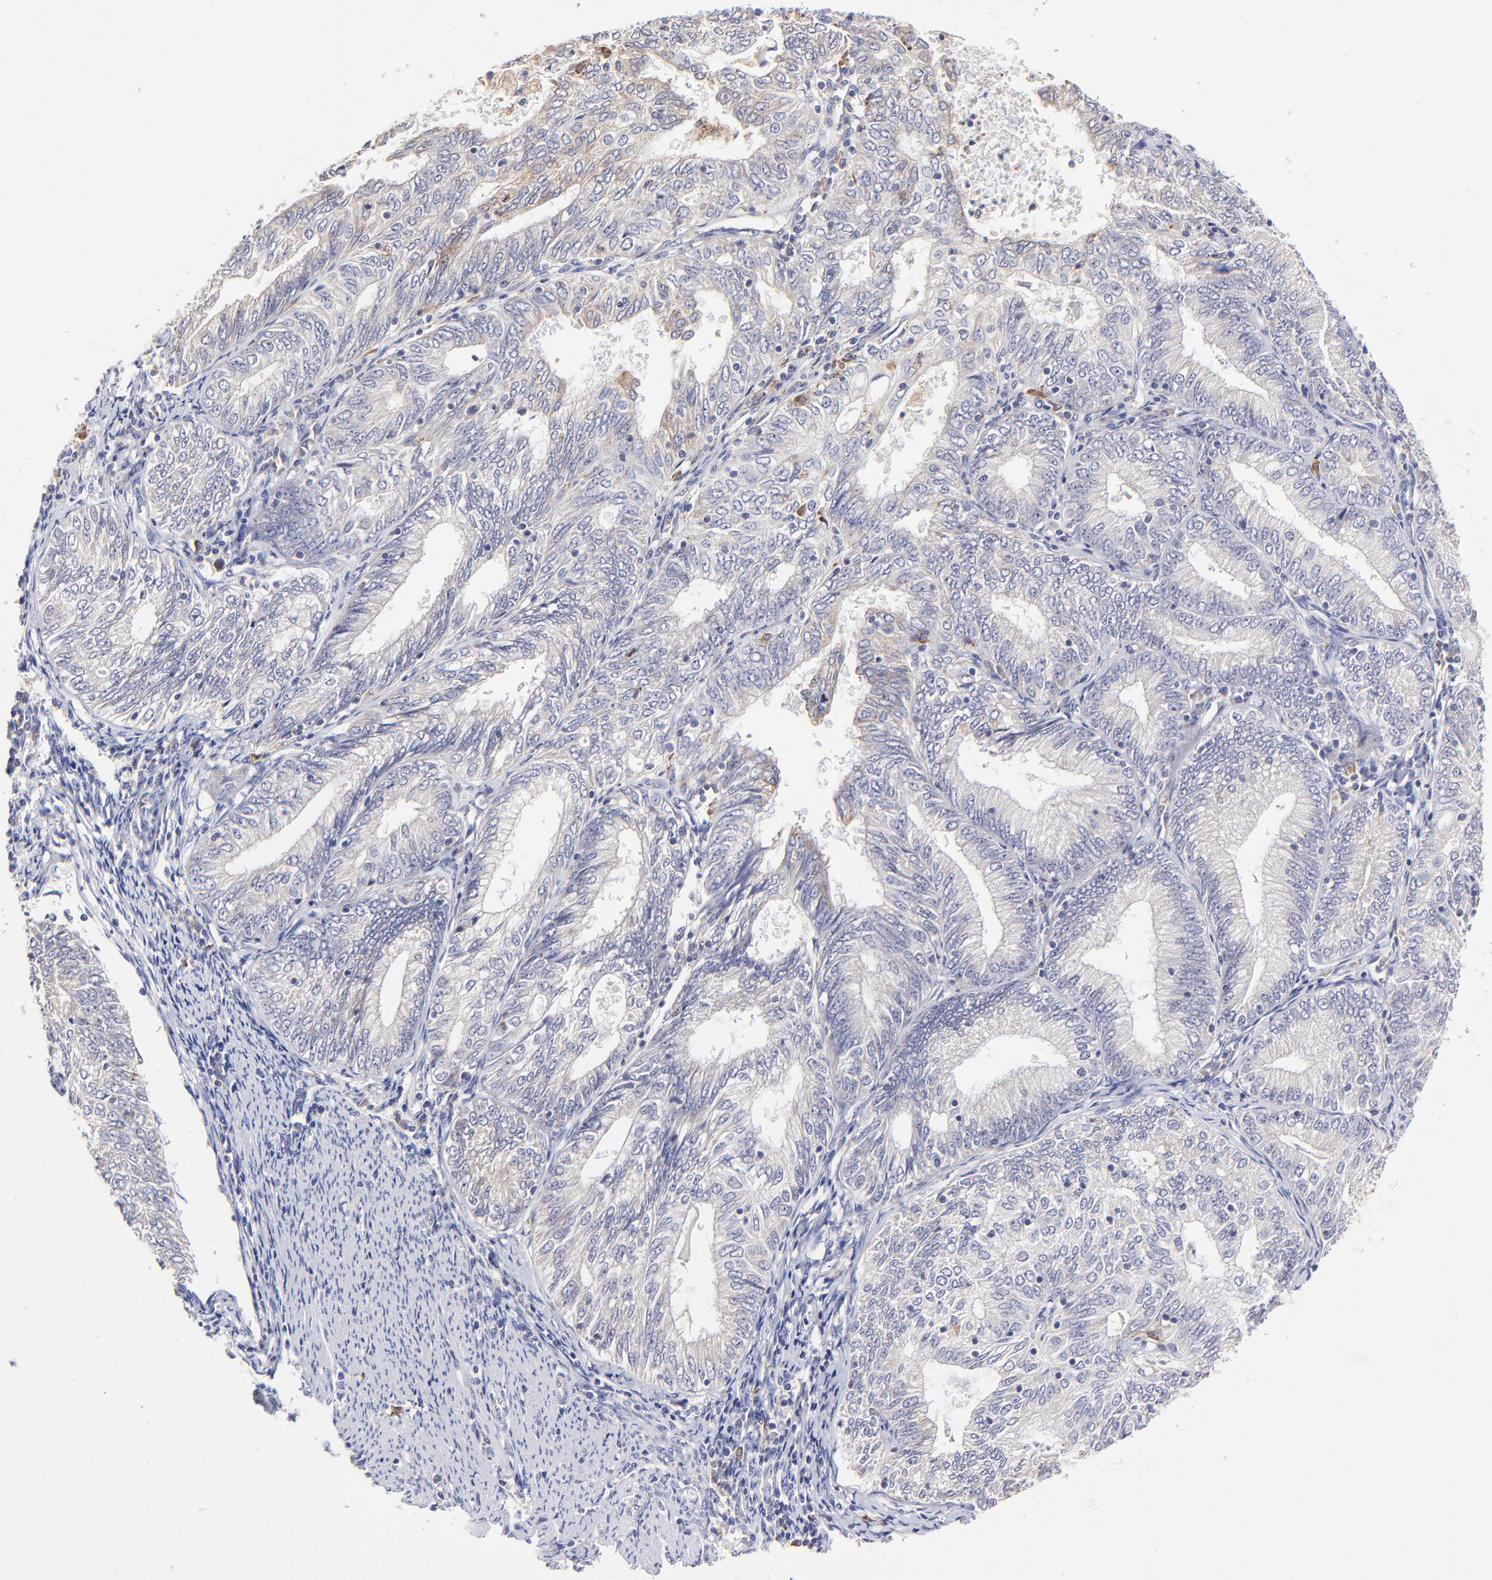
{"staining": {"intensity": "weak", "quantity": "25%-75%", "location": "cytoplasmic/membranous"}, "tissue": "endometrial cancer", "cell_type": "Tumor cells", "image_type": "cancer", "snomed": [{"axis": "morphology", "description": "Adenocarcinoma, NOS"}, {"axis": "topography", "description": "Endometrium"}], "caption": "Endometrial adenocarcinoma was stained to show a protein in brown. There is low levels of weak cytoplasmic/membranous staining in approximately 25%-75% of tumor cells.", "gene": "GCSAM", "patient": {"sex": "female", "age": 69}}